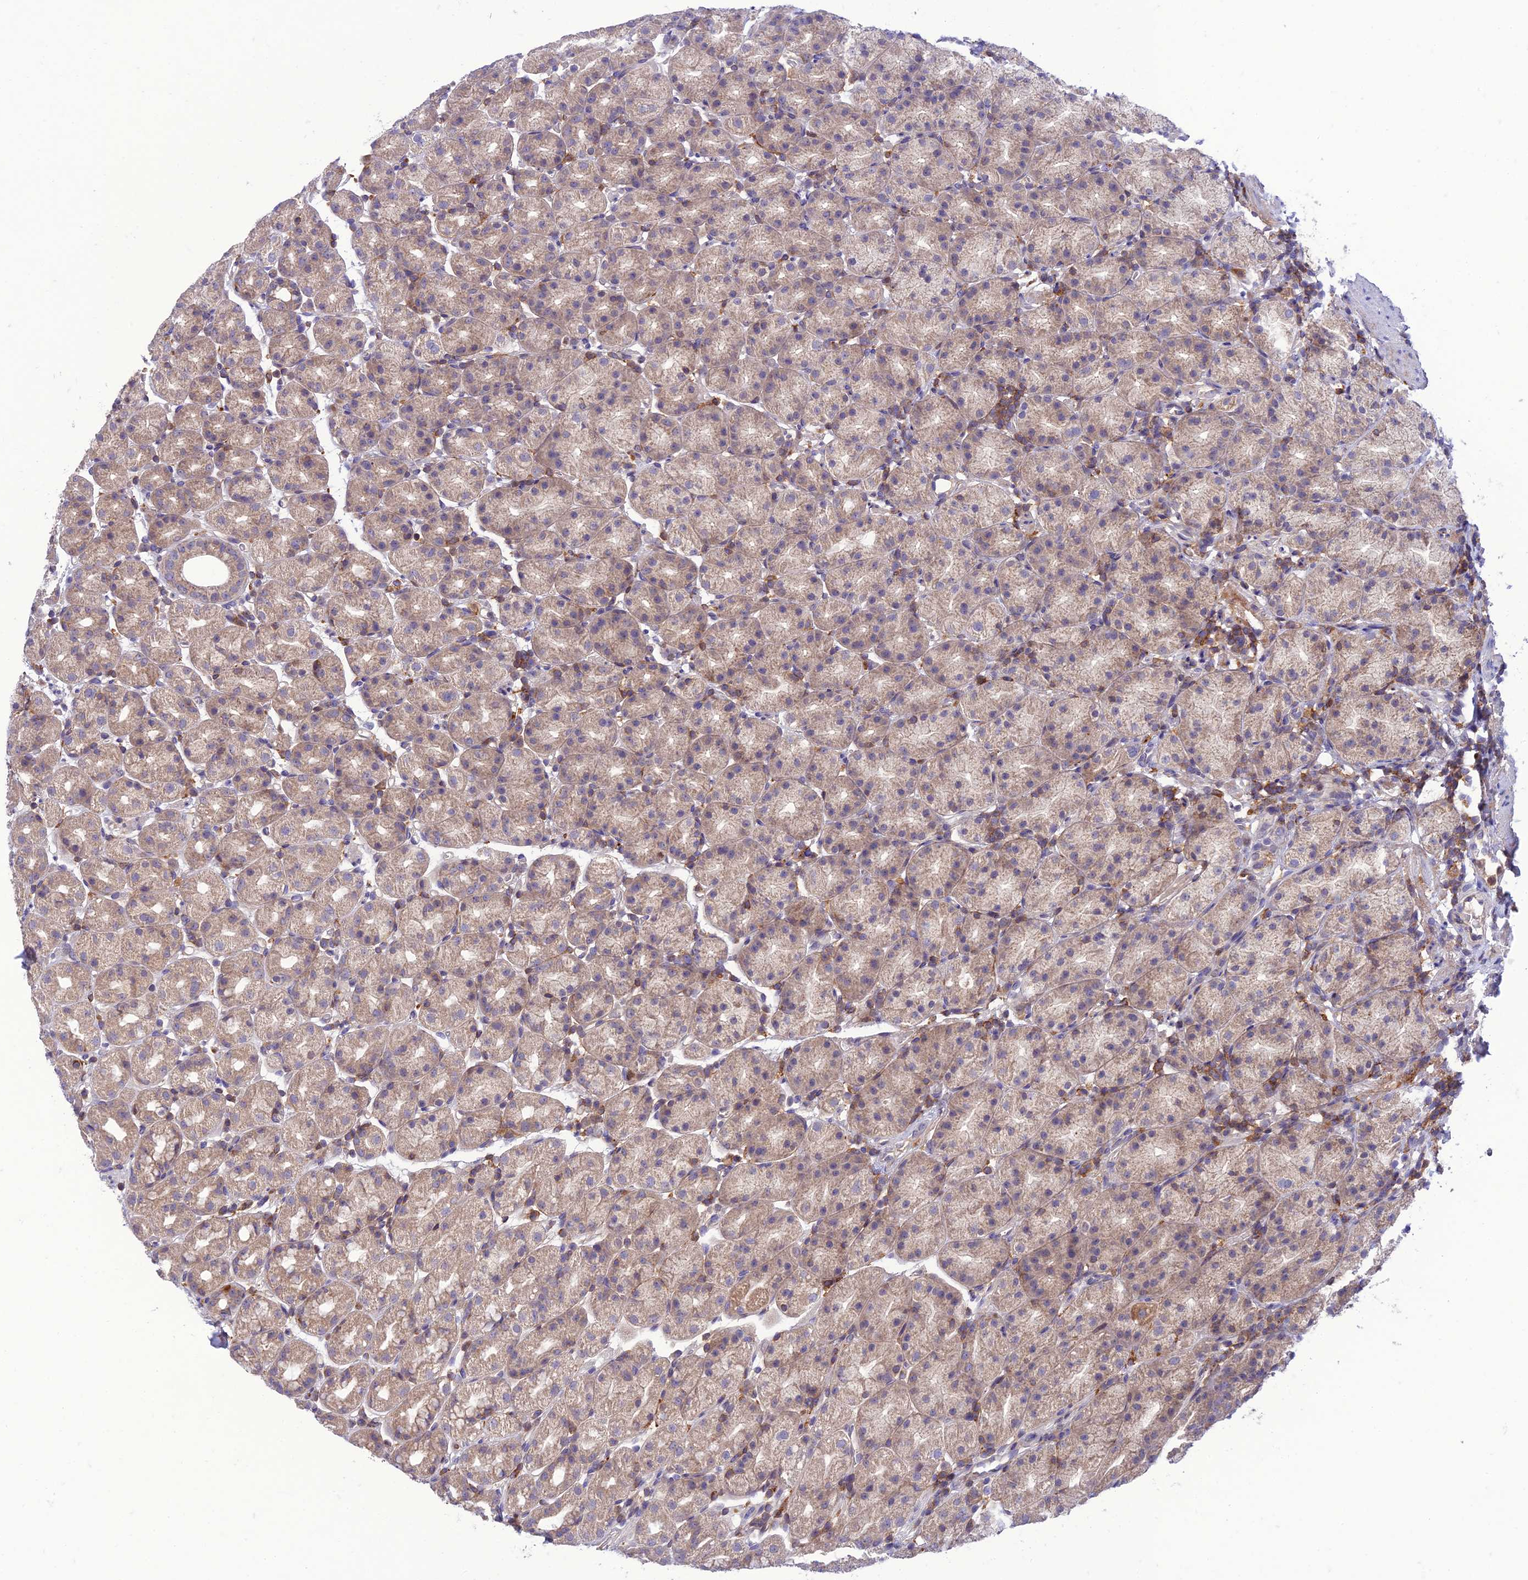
{"staining": {"intensity": "moderate", "quantity": "25%-75%", "location": "cytoplasmic/membranous"}, "tissue": "stomach", "cell_type": "Glandular cells", "image_type": "normal", "snomed": [{"axis": "morphology", "description": "Normal tissue, NOS"}, {"axis": "topography", "description": "Stomach, upper"}], "caption": "Stomach stained with DAB (3,3'-diaminobenzidine) immunohistochemistry (IHC) demonstrates medium levels of moderate cytoplasmic/membranous positivity in about 25%-75% of glandular cells. (DAB IHC, brown staining for protein, blue staining for nuclei).", "gene": "IRAK3", "patient": {"sex": "male", "age": 68}}